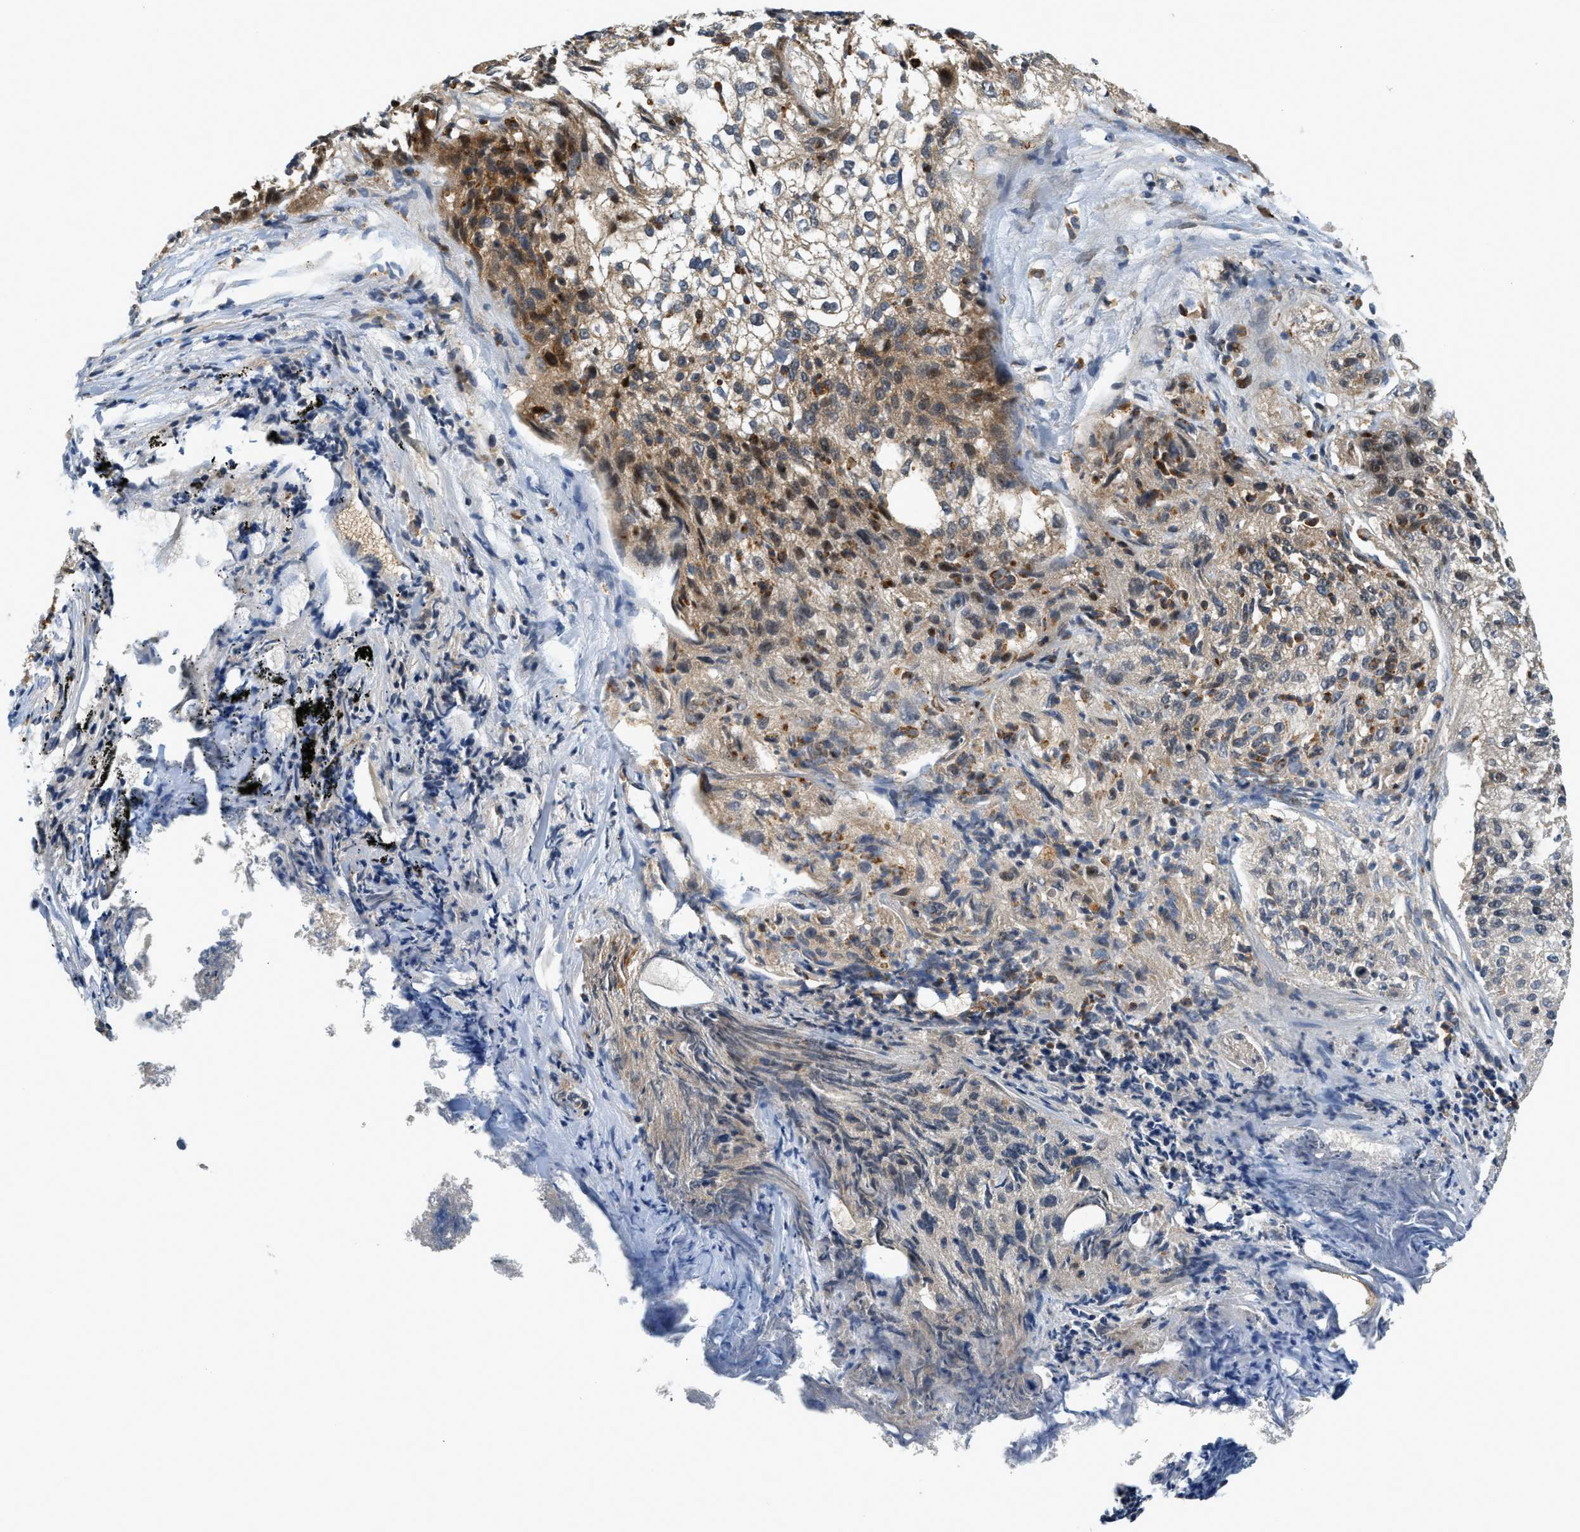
{"staining": {"intensity": "moderate", "quantity": "<25%", "location": "cytoplasmic/membranous"}, "tissue": "lung cancer", "cell_type": "Tumor cells", "image_type": "cancer", "snomed": [{"axis": "morphology", "description": "Inflammation, NOS"}, {"axis": "morphology", "description": "Squamous cell carcinoma, NOS"}, {"axis": "topography", "description": "Lymph node"}, {"axis": "topography", "description": "Soft tissue"}, {"axis": "topography", "description": "Lung"}], "caption": "Approximately <25% of tumor cells in human lung cancer (squamous cell carcinoma) show moderate cytoplasmic/membranous protein expression as visualized by brown immunohistochemical staining.", "gene": "KMT2A", "patient": {"sex": "male", "age": 66}}